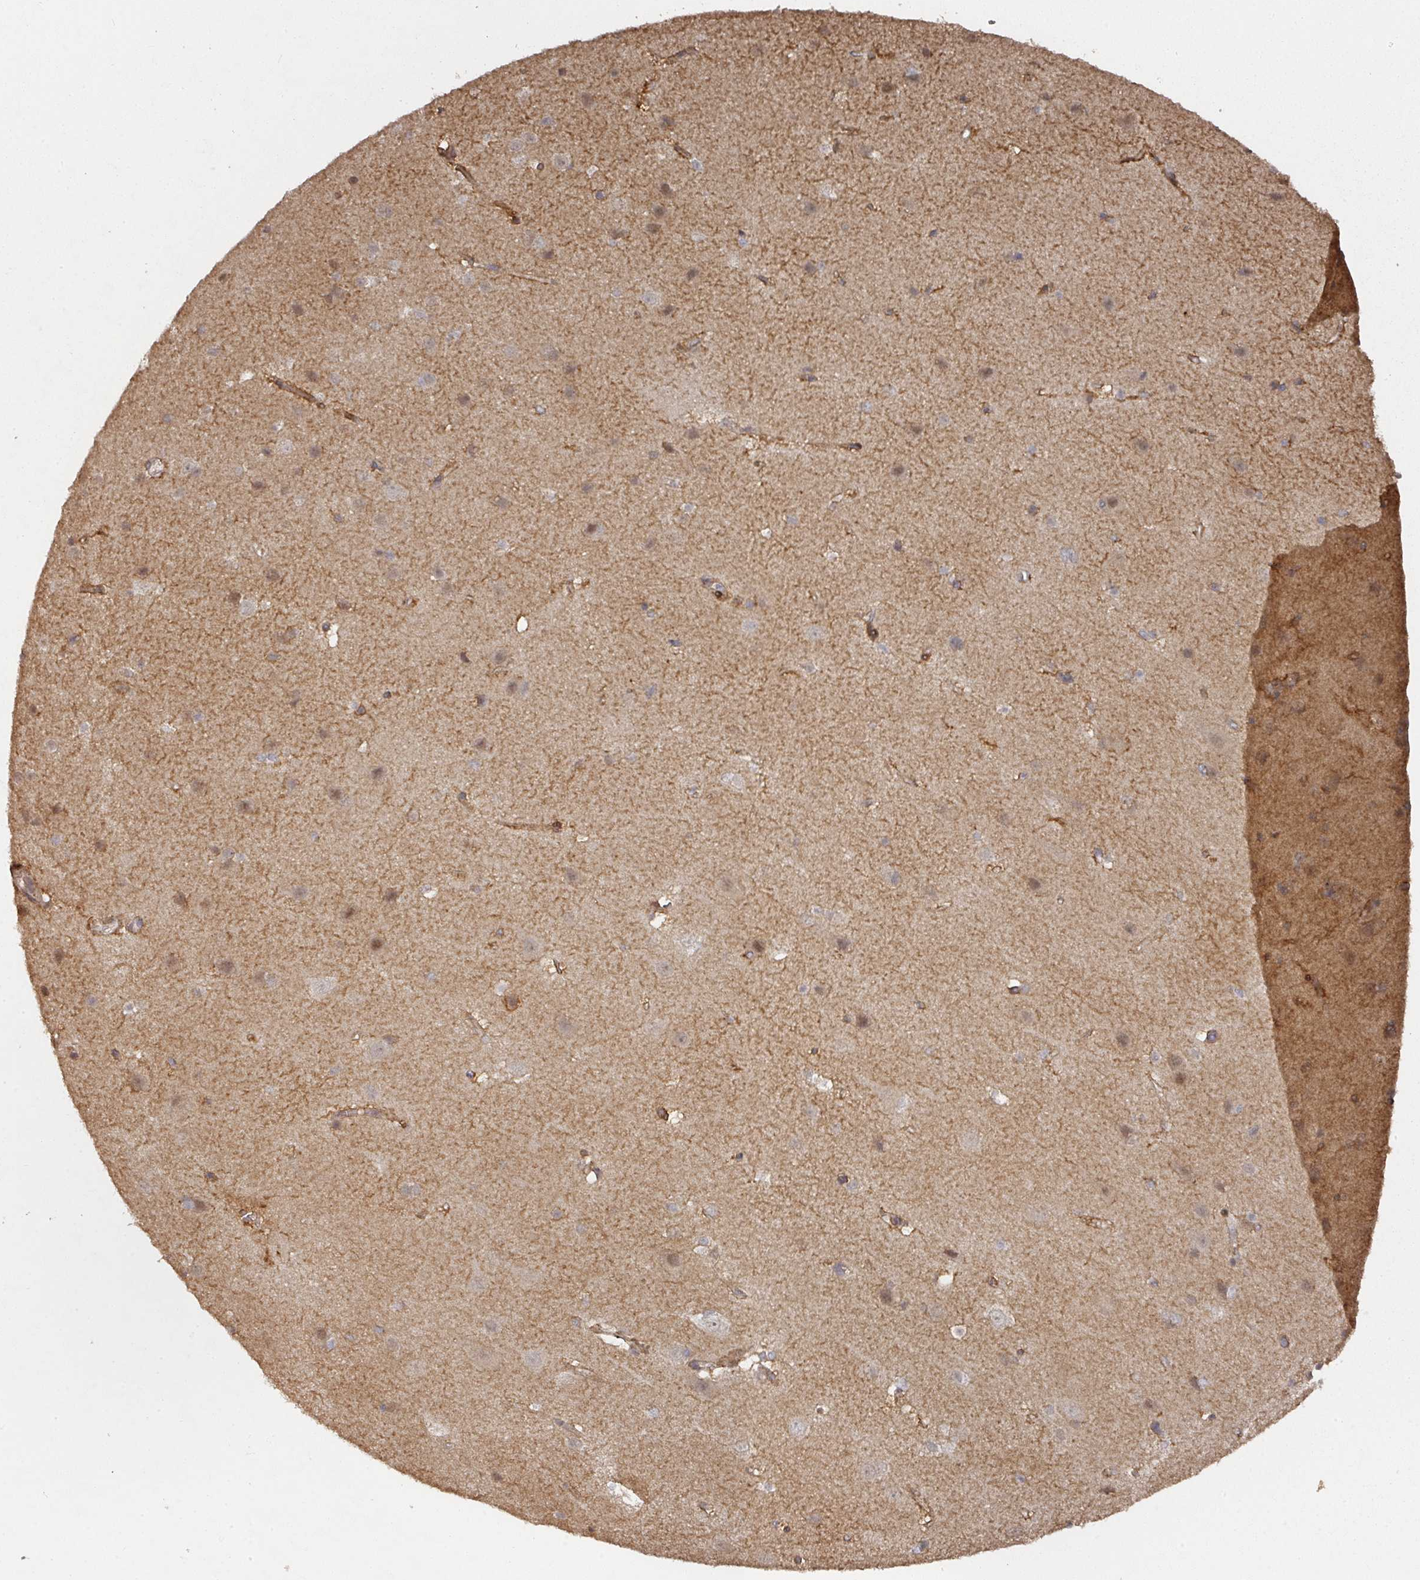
{"staining": {"intensity": "moderate", "quantity": ">75%", "location": "cytoplasmic/membranous"}, "tissue": "cerebral cortex", "cell_type": "Endothelial cells", "image_type": "normal", "snomed": [{"axis": "morphology", "description": "Normal tissue, NOS"}, {"axis": "topography", "description": "Cerebral cortex"}], "caption": "High-magnification brightfield microscopy of normal cerebral cortex stained with DAB (brown) and counterstained with hematoxylin (blue). endothelial cells exhibit moderate cytoplasmic/membranous staining is identified in about>75% of cells.", "gene": "CA7", "patient": {"sex": "male", "age": 37}}